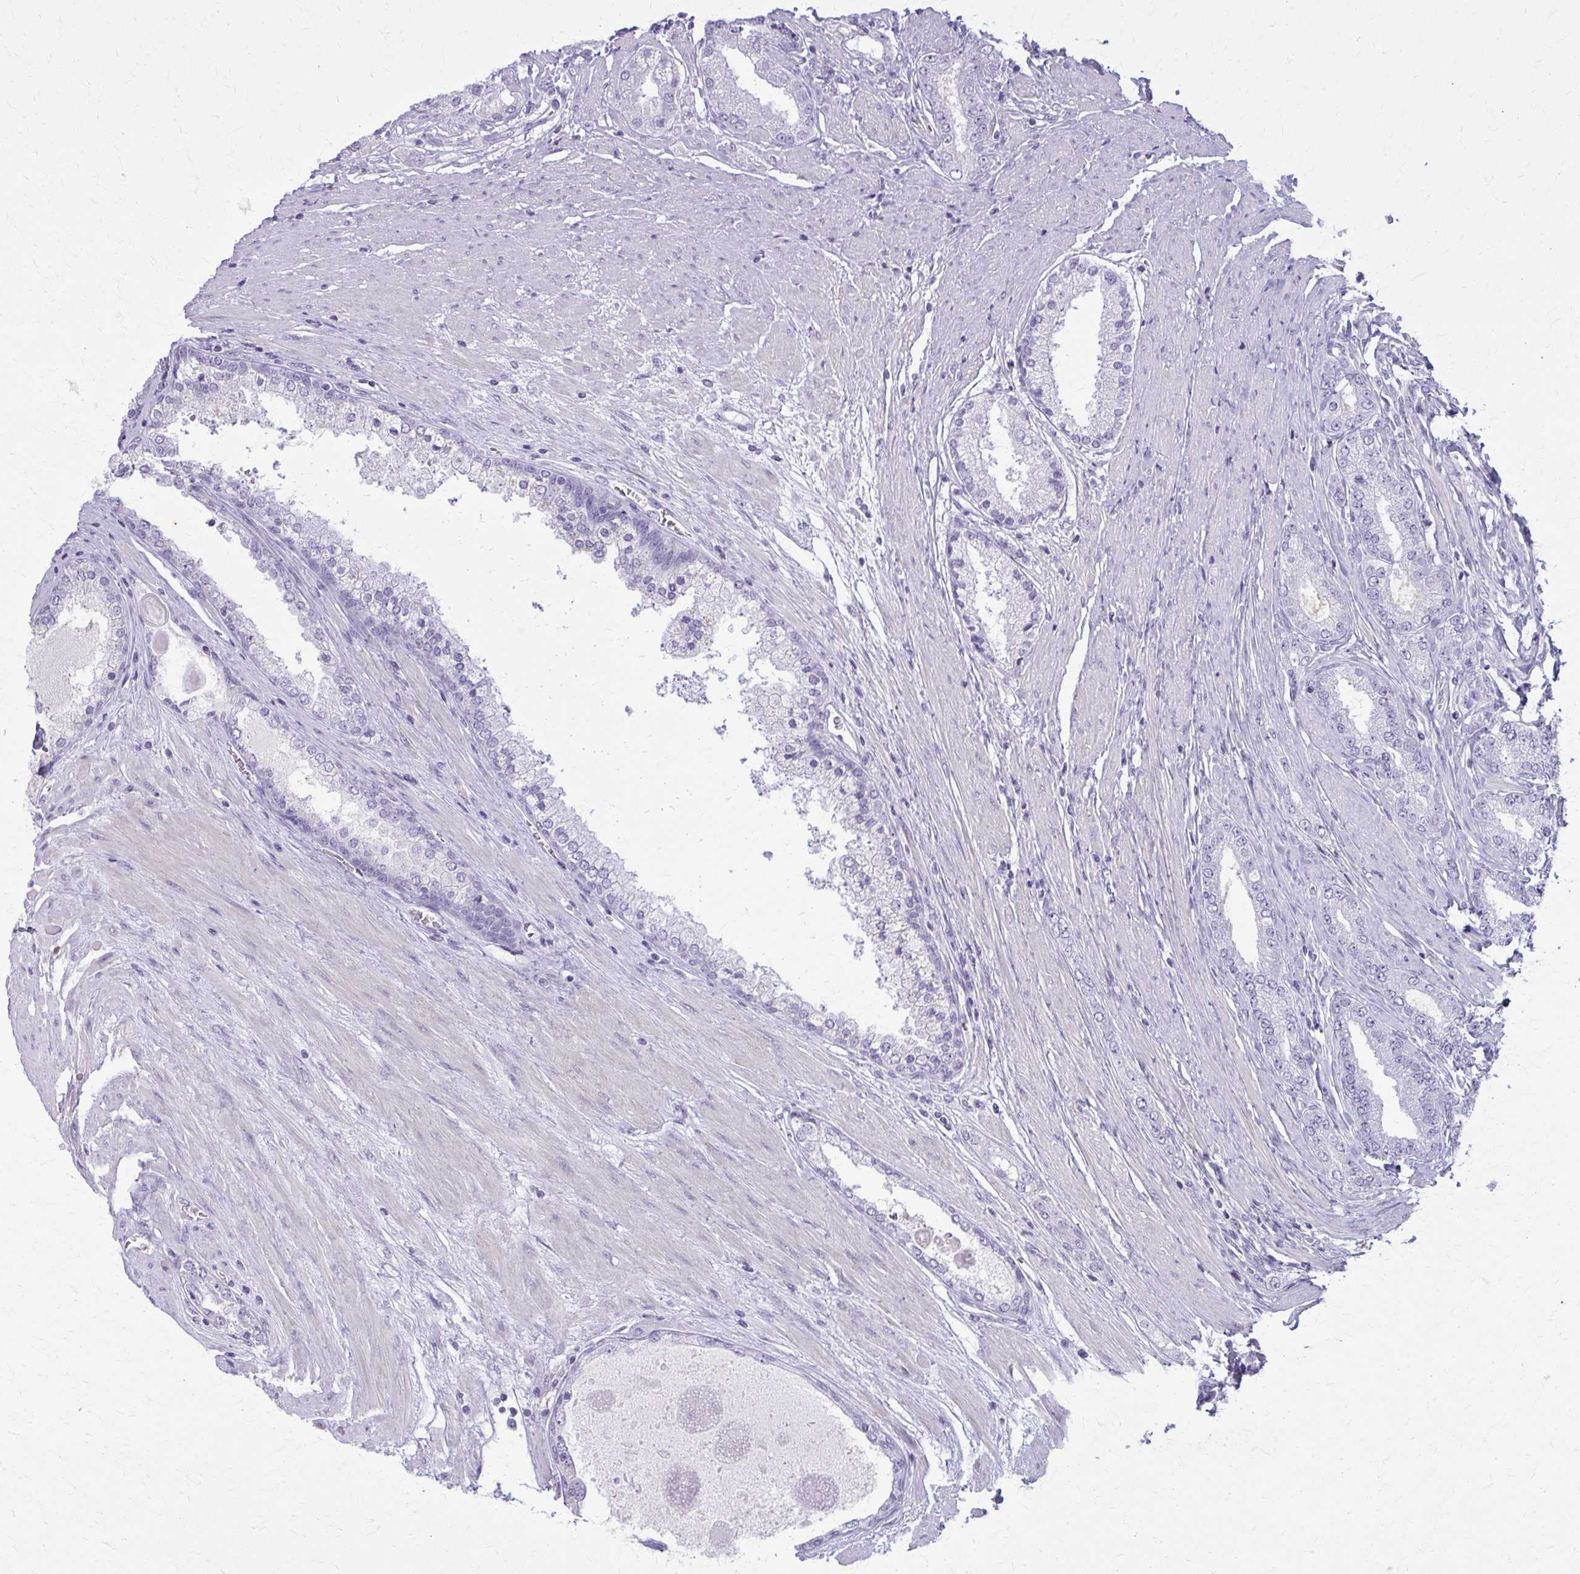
{"staining": {"intensity": "negative", "quantity": "none", "location": "none"}, "tissue": "prostate cancer", "cell_type": "Tumor cells", "image_type": "cancer", "snomed": [{"axis": "morphology", "description": "Adenocarcinoma, High grade"}, {"axis": "topography", "description": "Prostate"}], "caption": "Prostate adenocarcinoma (high-grade) was stained to show a protein in brown. There is no significant positivity in tumor cells.", "gene": "CARD9", "patient": {"sex": "male", "age": 67}}